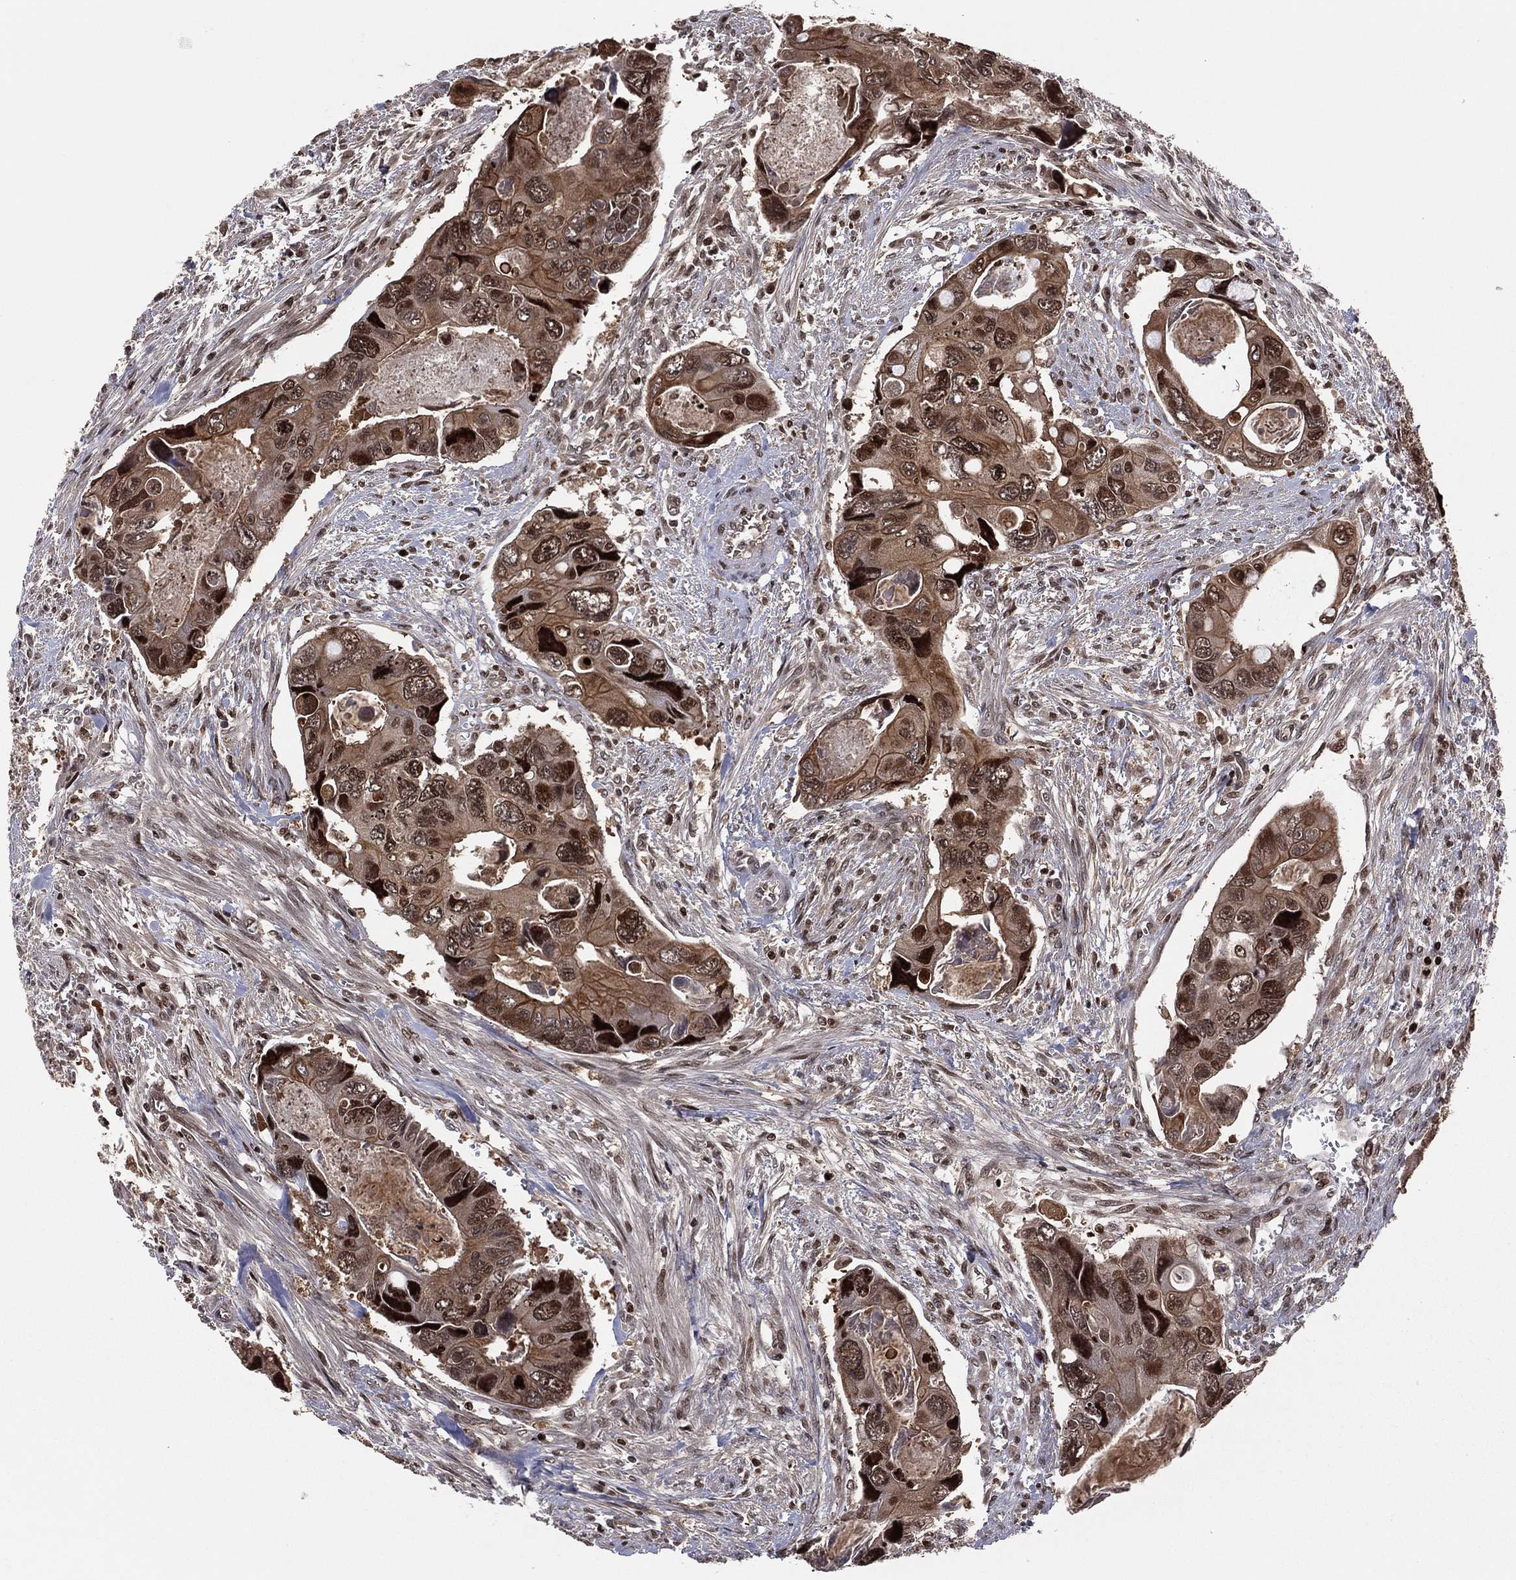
{"staining": {"intensity": "strong", "quantity": ">75%", "location": "cytoplasmic/membranous,nuclear"}, "tissue": "colorectal cancer", "cell_type": "Tumor cells", "image_type": "cancer", "snomed": [{"axis": "morphology", "description": "Adenocarcinoma, NOS"}, {"axis": "topography", "description": "Rectum"}], "caption": "Immunohistochemistry photomicrograph of neoplastic tissue: colorectal cancer stained using IHC exhibits high levels of strong protein expression localized specifically in the cytoplasmic/membranous and nuclear of tumor cells, appearing as a cytoplasmic/membranous and nuclear brown color.", "gene": "PSMA1", "patient": {"sex": "male", "age": 62}}